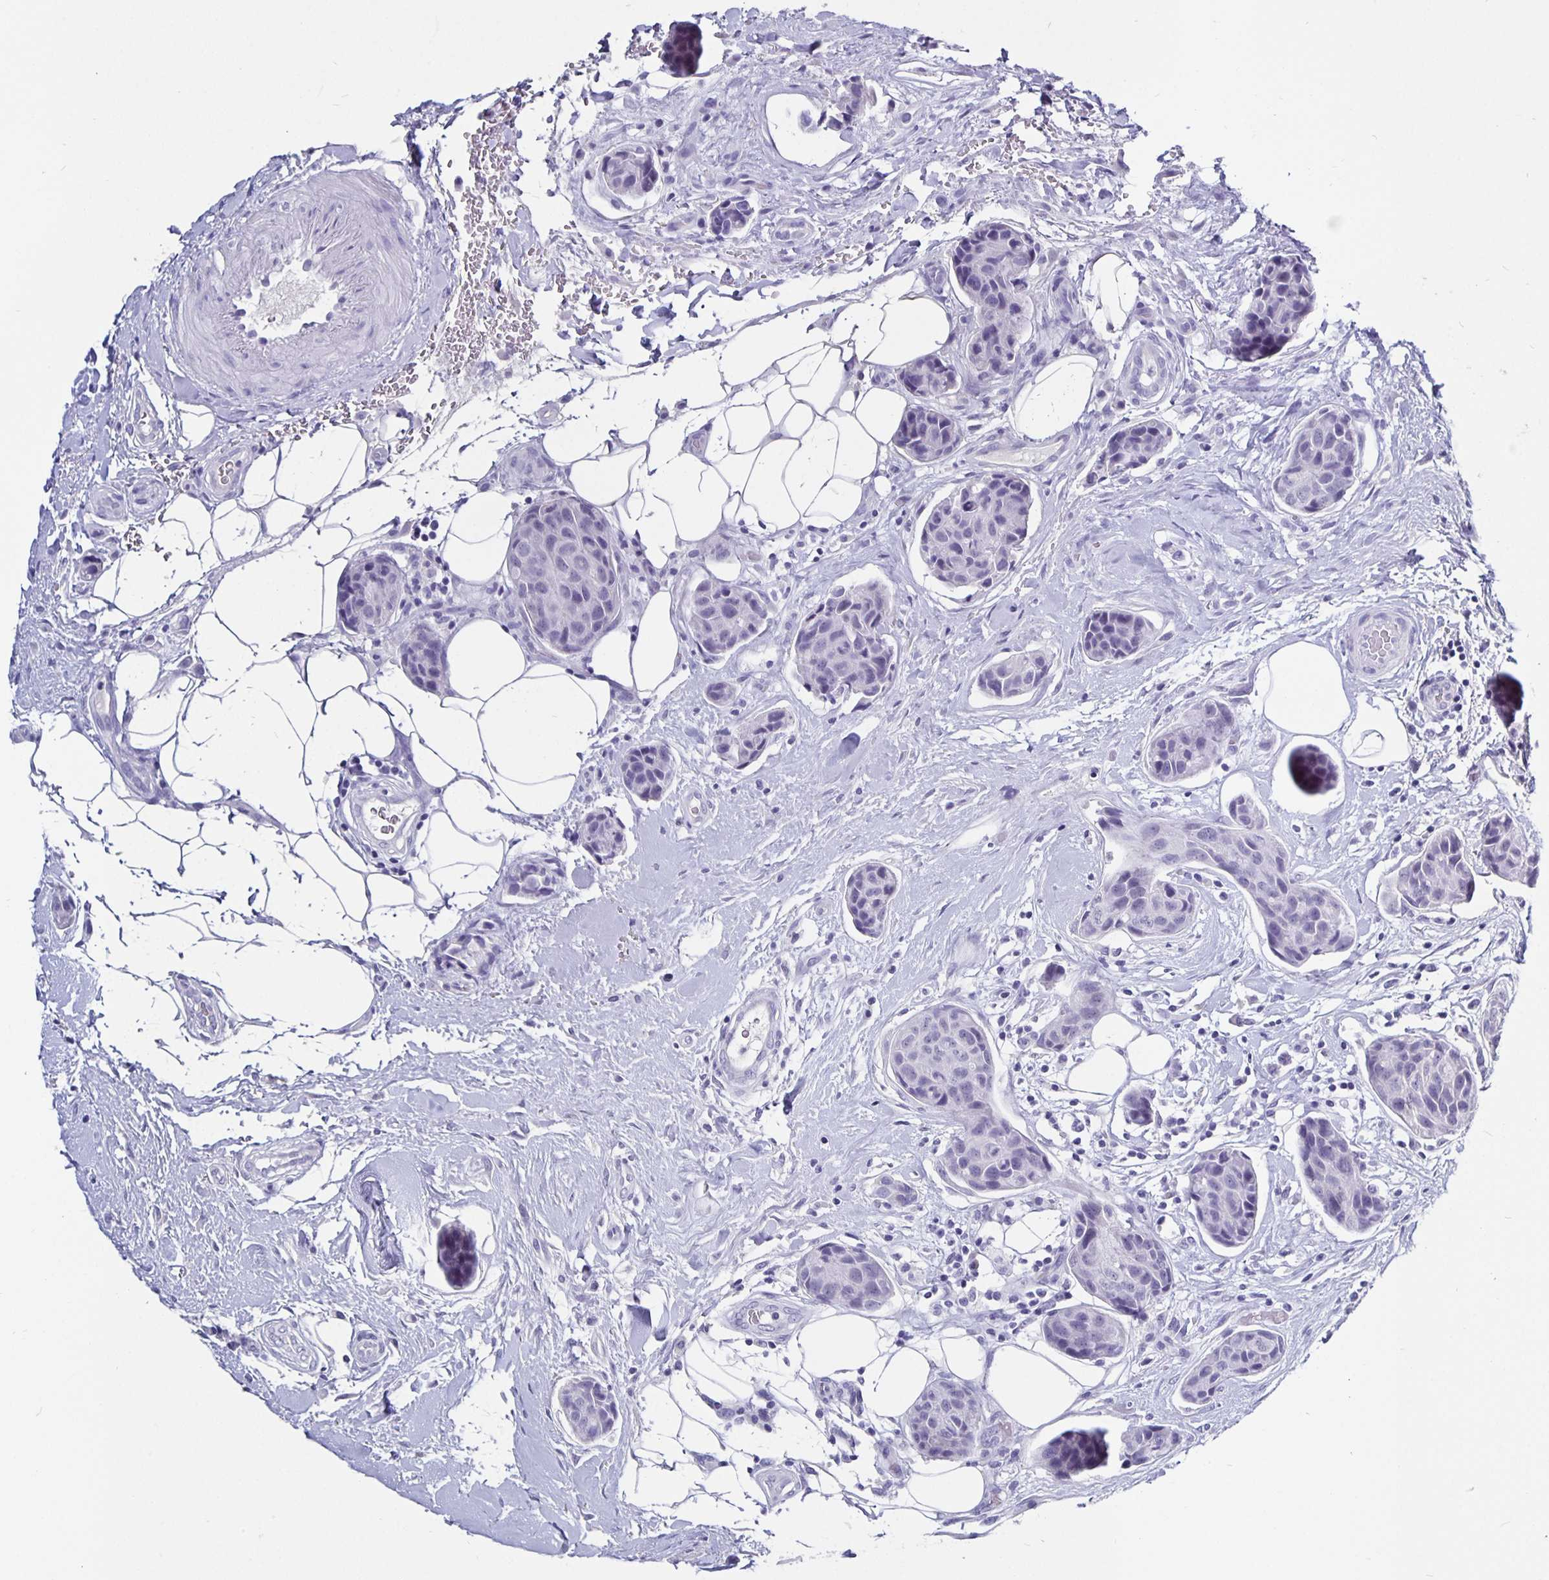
{"staining": {"intensity": "negative", "quantity": "none", "location": "none"}, "tissue": "breast cancer", "cell_type": "Tumor cells", "image_type": "cancer", "snomed": [{"axis": "morphology", "description": "Duct carcinoma"}, {"axis": "topography", "description": "Breast"}, {"axis": "topography", "description": "Lymph node"}], "caption": "DAB immunohistochemical staining of human breast infiltrating ductal carcinoma reveals no significant expression in tumor cells.", "gene": "ODF3B", "patient": {"sex": "female", "age": 80}}